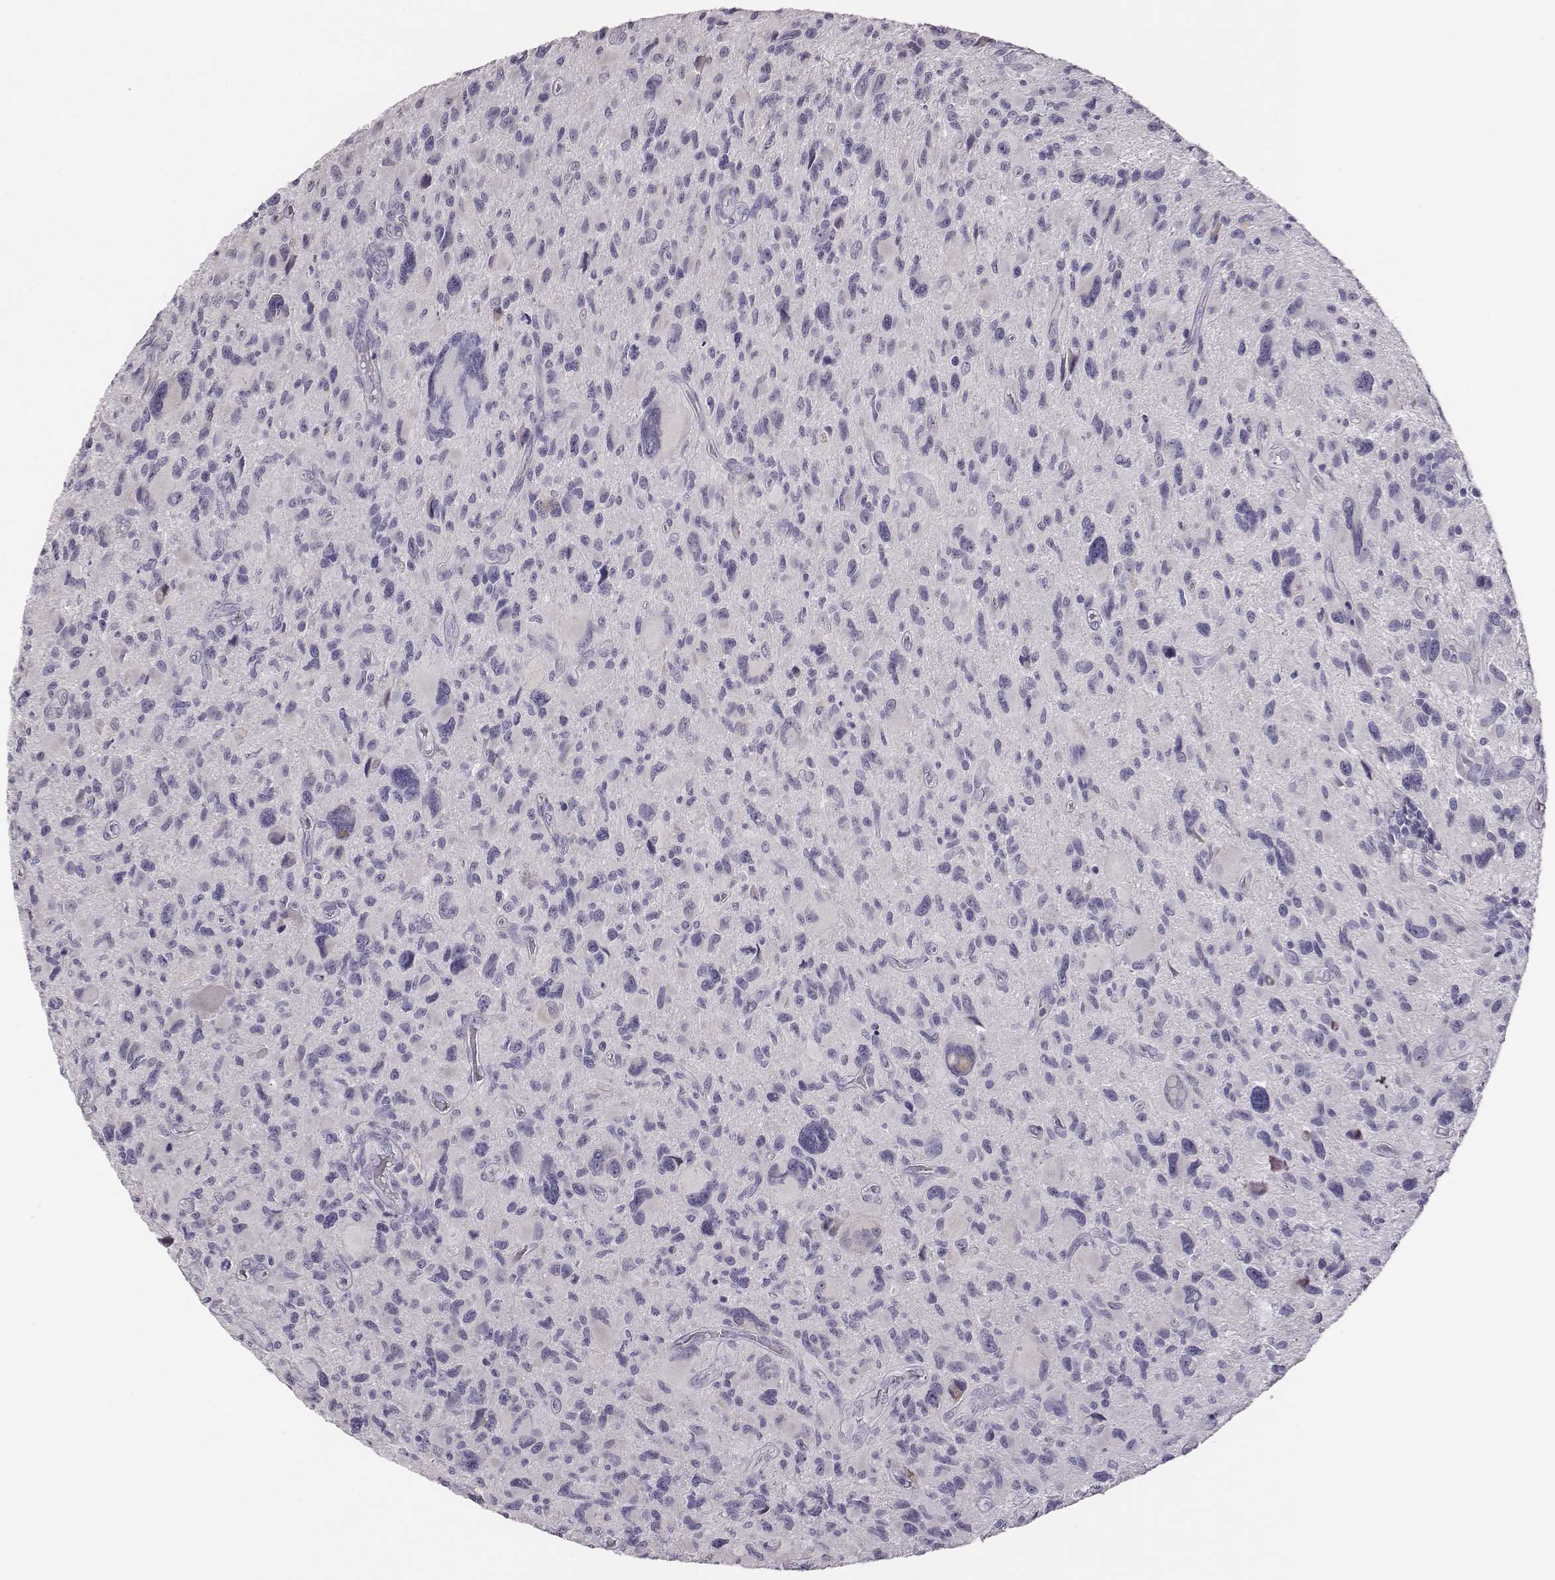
{"staining": {"intensity": "negative", "quantity": "none", "location": "none"}, "tissue": "glioma", "cell_type": "Tumor cells", "image_type": "cancer", "snomed": [{"axis": "morphology", "description": "Glioma, malignant, NOS"}, {"axis": "morphology", "description": "Glioma, malignant, High grade"}, {"axis": "topography", "description": "Brain"}], "caption": "This is an IHC image of glioma. There is no staining in tumor cells.", "gene": "GUCA1A", "patient": {"sex": "female", "age": 71}}